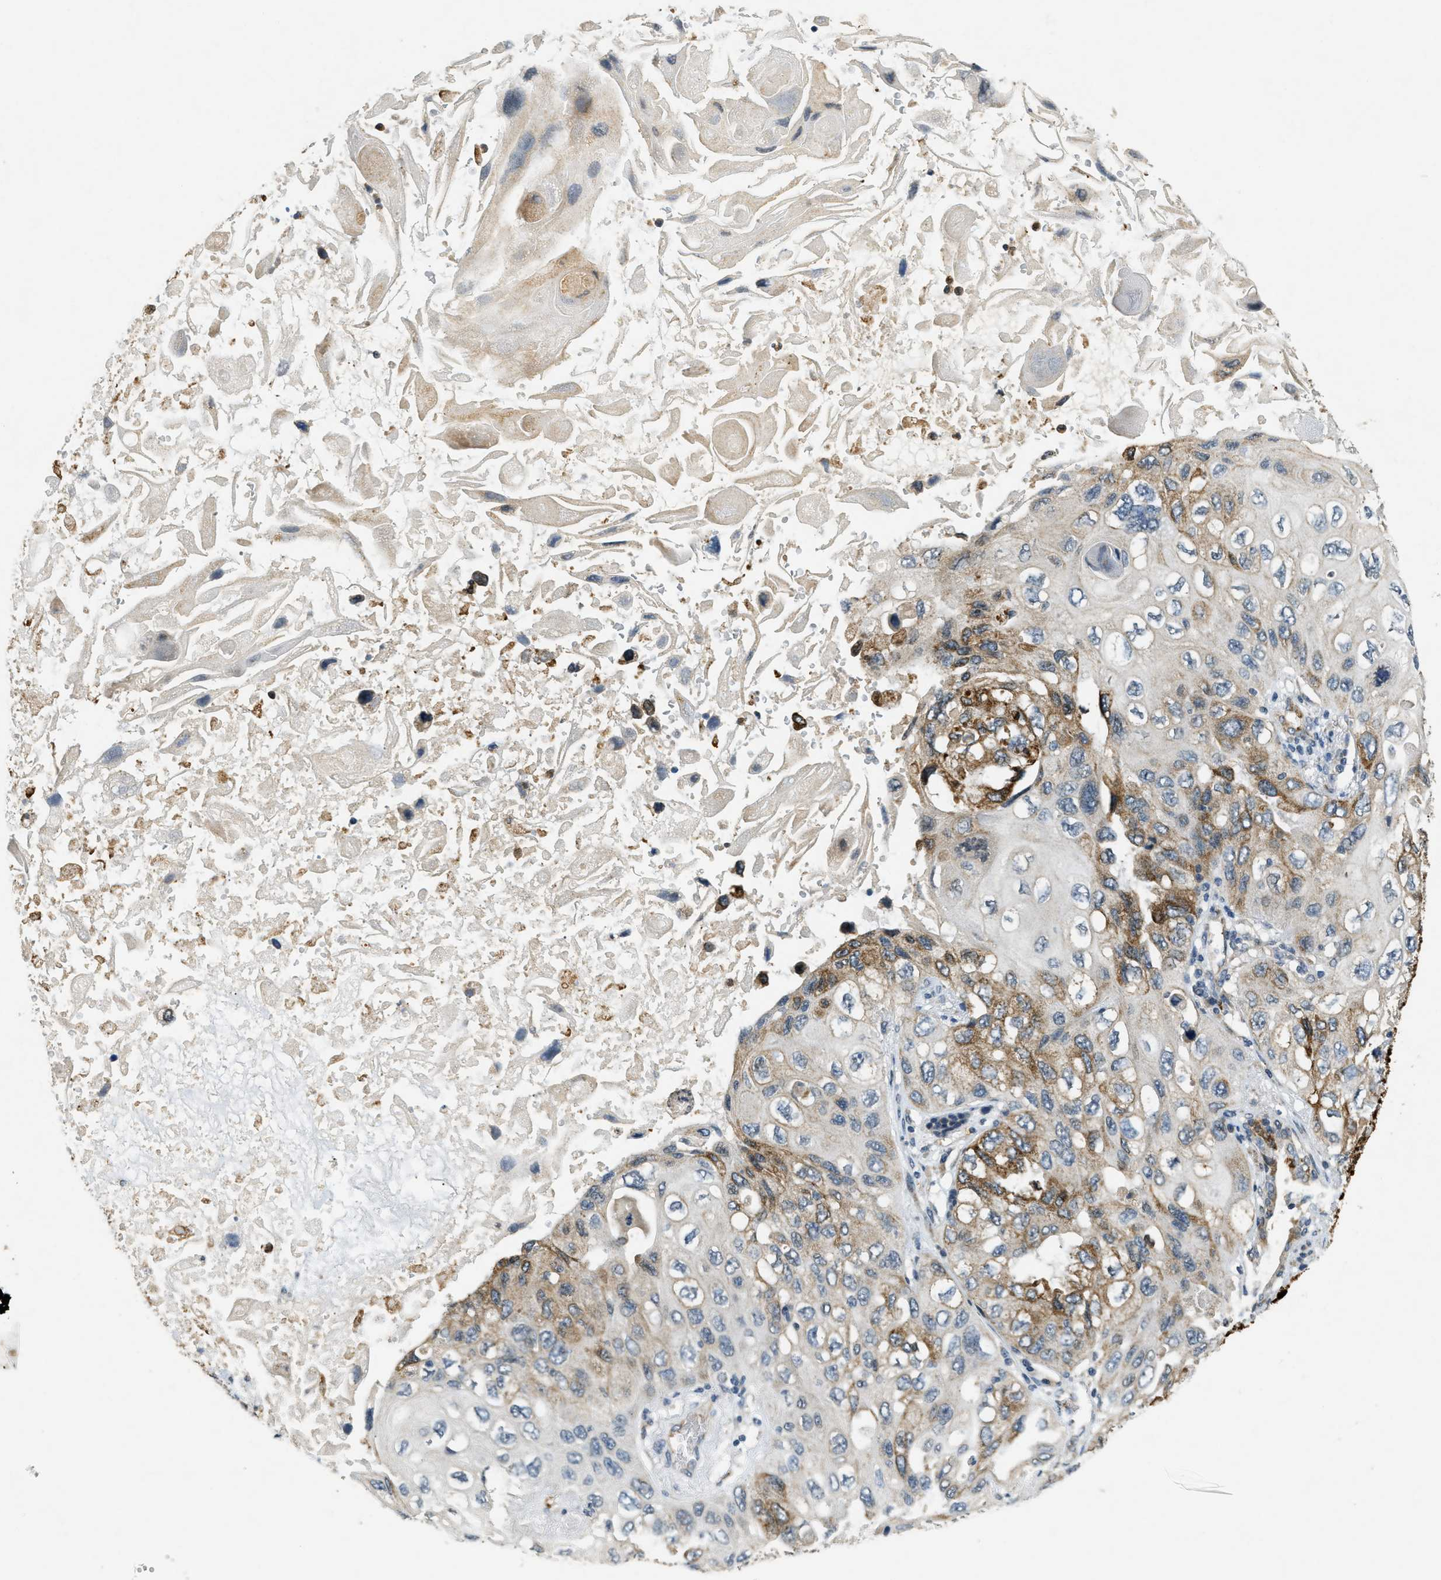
{"staining": {"intensity": "moderate", "quantity": "25%-75%", "location": "cytoplasmic/membranous"}, "tissue": "lung cancer", "cell_type": "Tumor cells", "image_type": "cancer", "snomed": [{"axis": "morphology", "description": "Squamous cell carcinoma, NOS"}, {"axis": "topography", "description": "Lung"}], "caption": "Lung cancer stained with DAB (3,3'-diaminobenzidine) immunohistochemistry (IHC) reveals medium levels of moderate cytoplasmic/membranous positivity in approximately 25%-75% of tumor cells.", "gene": "RAB3D", "patient": {"sex": "female", "age": 73}}